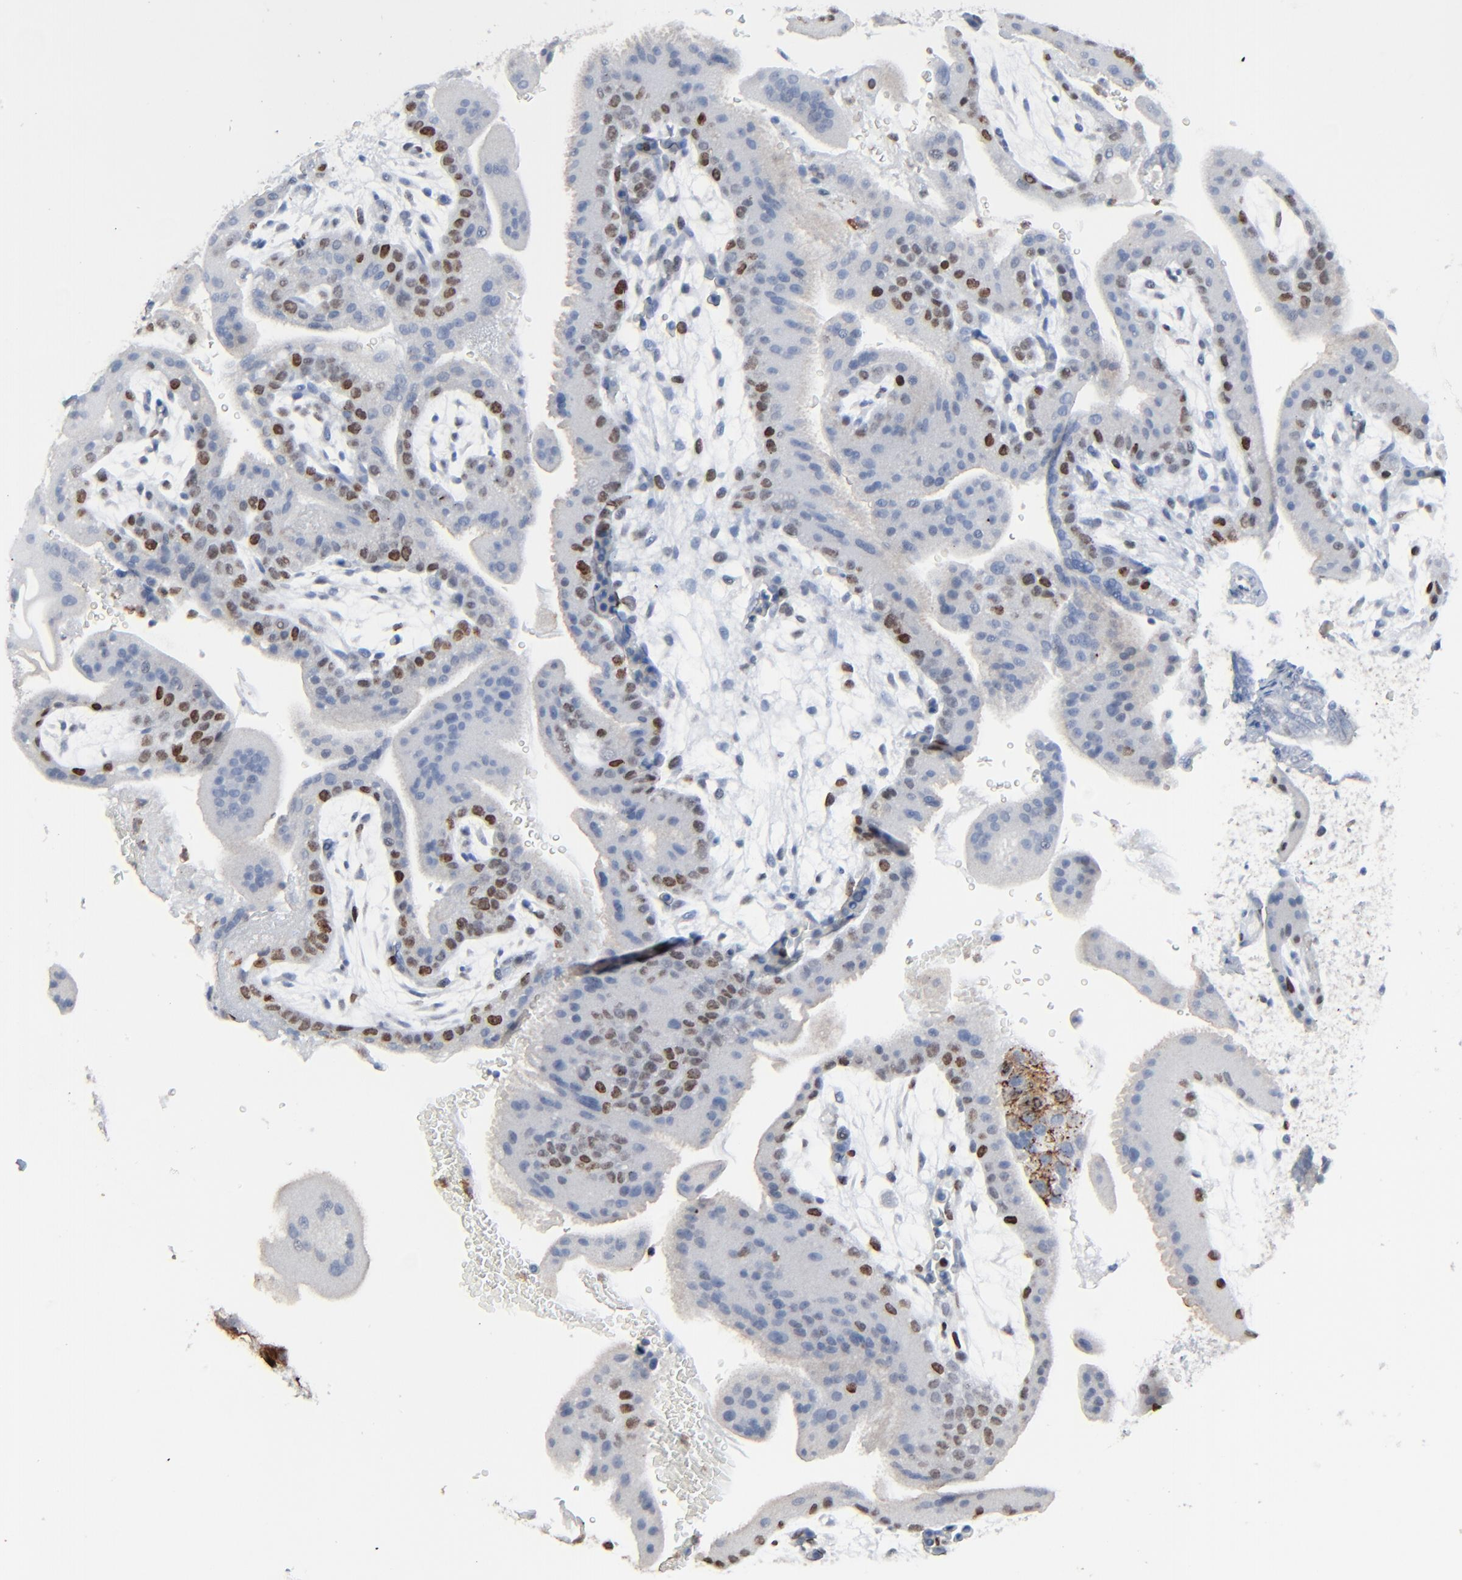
{"staining": {"intensity": "moderate", "quantity": "25%-75%", "location": "nuclear"}, "tissue": "placenta", "cell_type": "Trophoblastic cells", "image_type": "normal", "snomed": [{"axis": "morphology", "description": "Normal tissue, NOS"}, {"axis": "topography", "description": "Placenta"}], "caption": "IHC photomicrograph of normal human placenta stained for a protein (brown), which demonstrates medium levels of moderate nuclear expression in about 25%-75% of trophoblastic cells.", "gene": "BIRC3", "patient": {"sex": "female", "age": 19}}